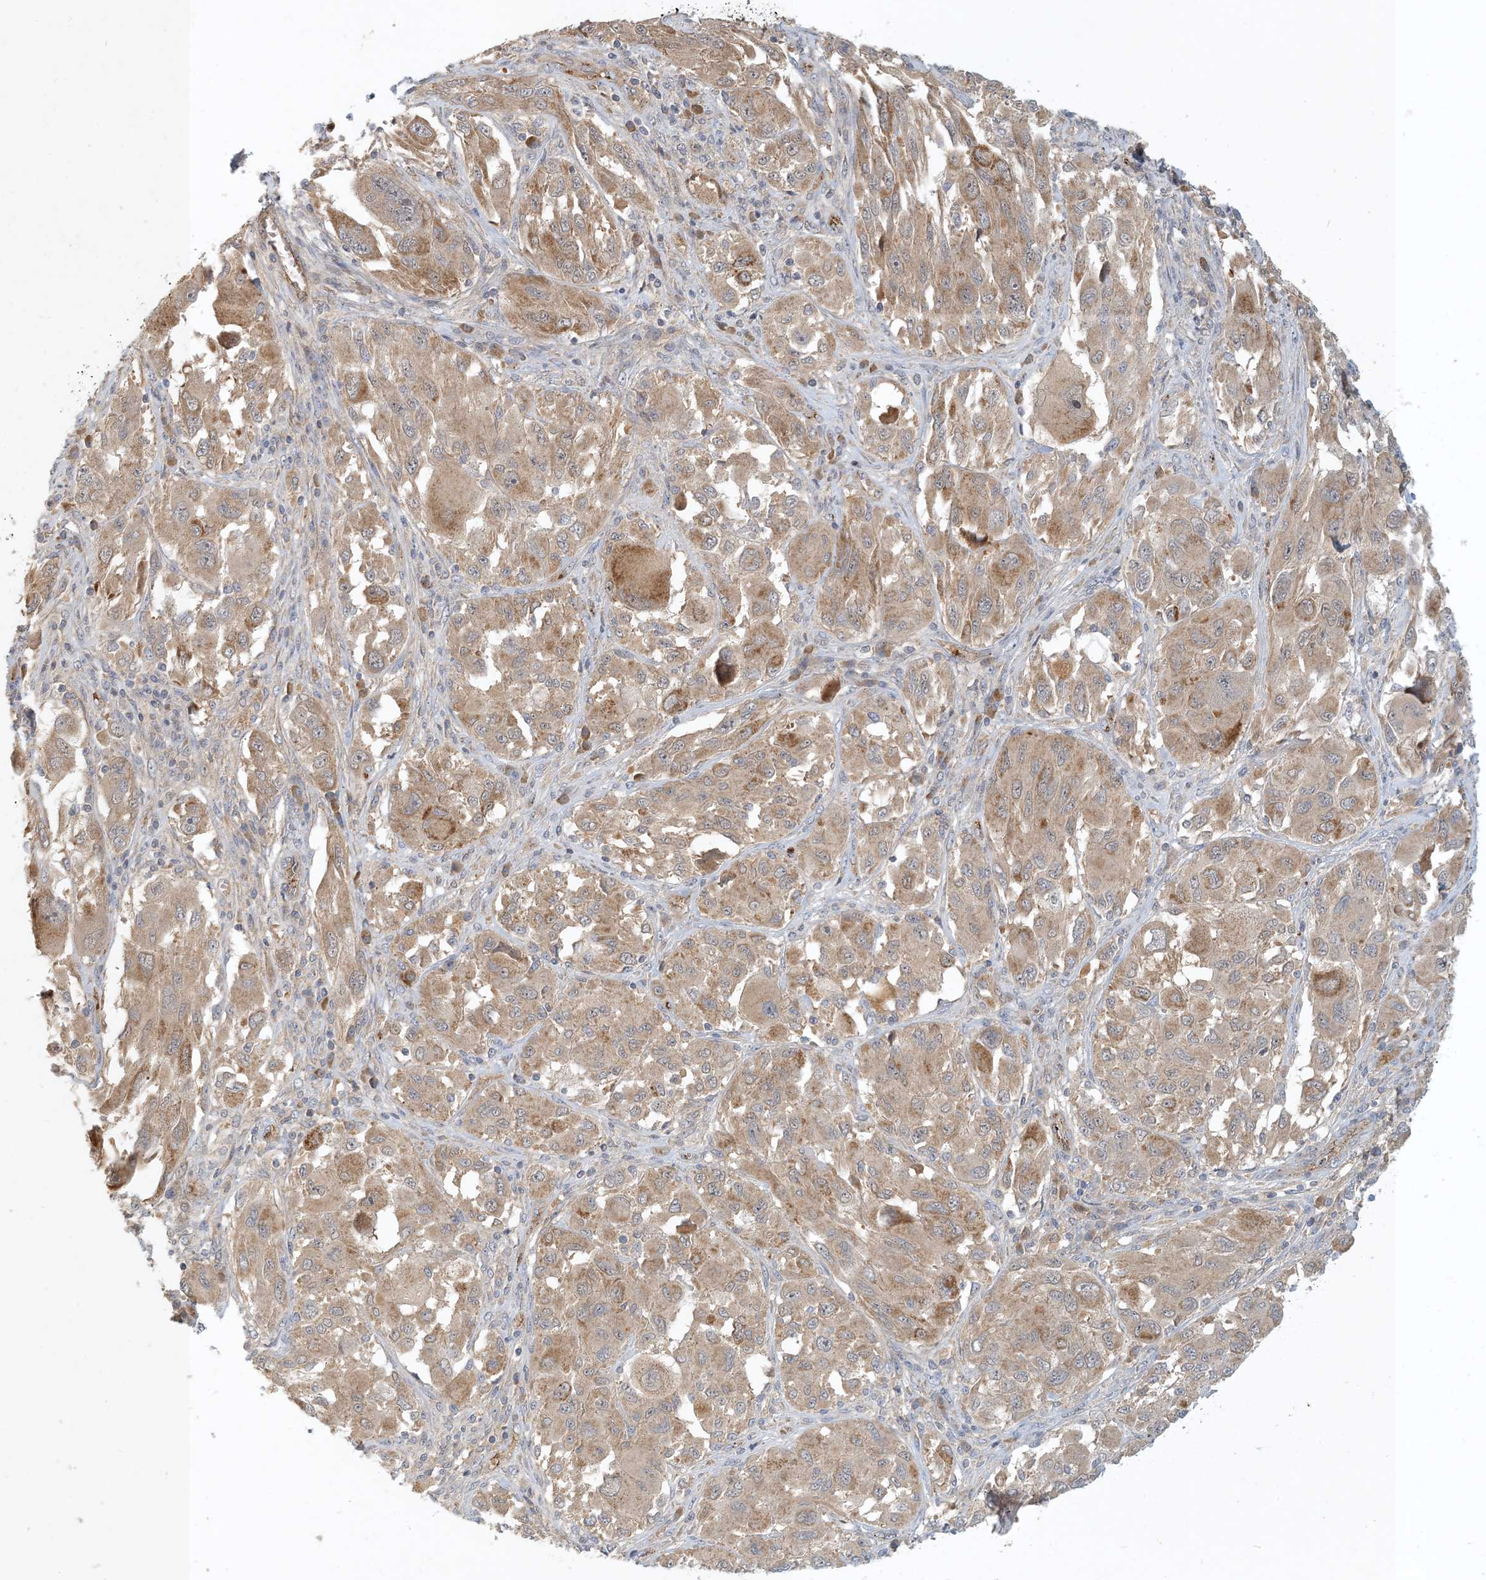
{"staining": {"intensity": "moderate", "quantity": ">75%", "location": "cytoplasmic/membranous"}, "tissue": "melanoma", "cell_type": "Tumor cells", "image_type": "cancer", "snomed": [{"axis": "morphology", "description": "Malignant melanoma, NOS"}, {"axis": "topography", "description": "Skin"}], "caption": "High-power microscopy captured an IHC micrograph of melanoma, revealing moderate cytoplasmic/membranous staining in approximately >75% of tumor cells.", "gene": "ZBTB3", "patient": {"sex": "female", "age": 91}}